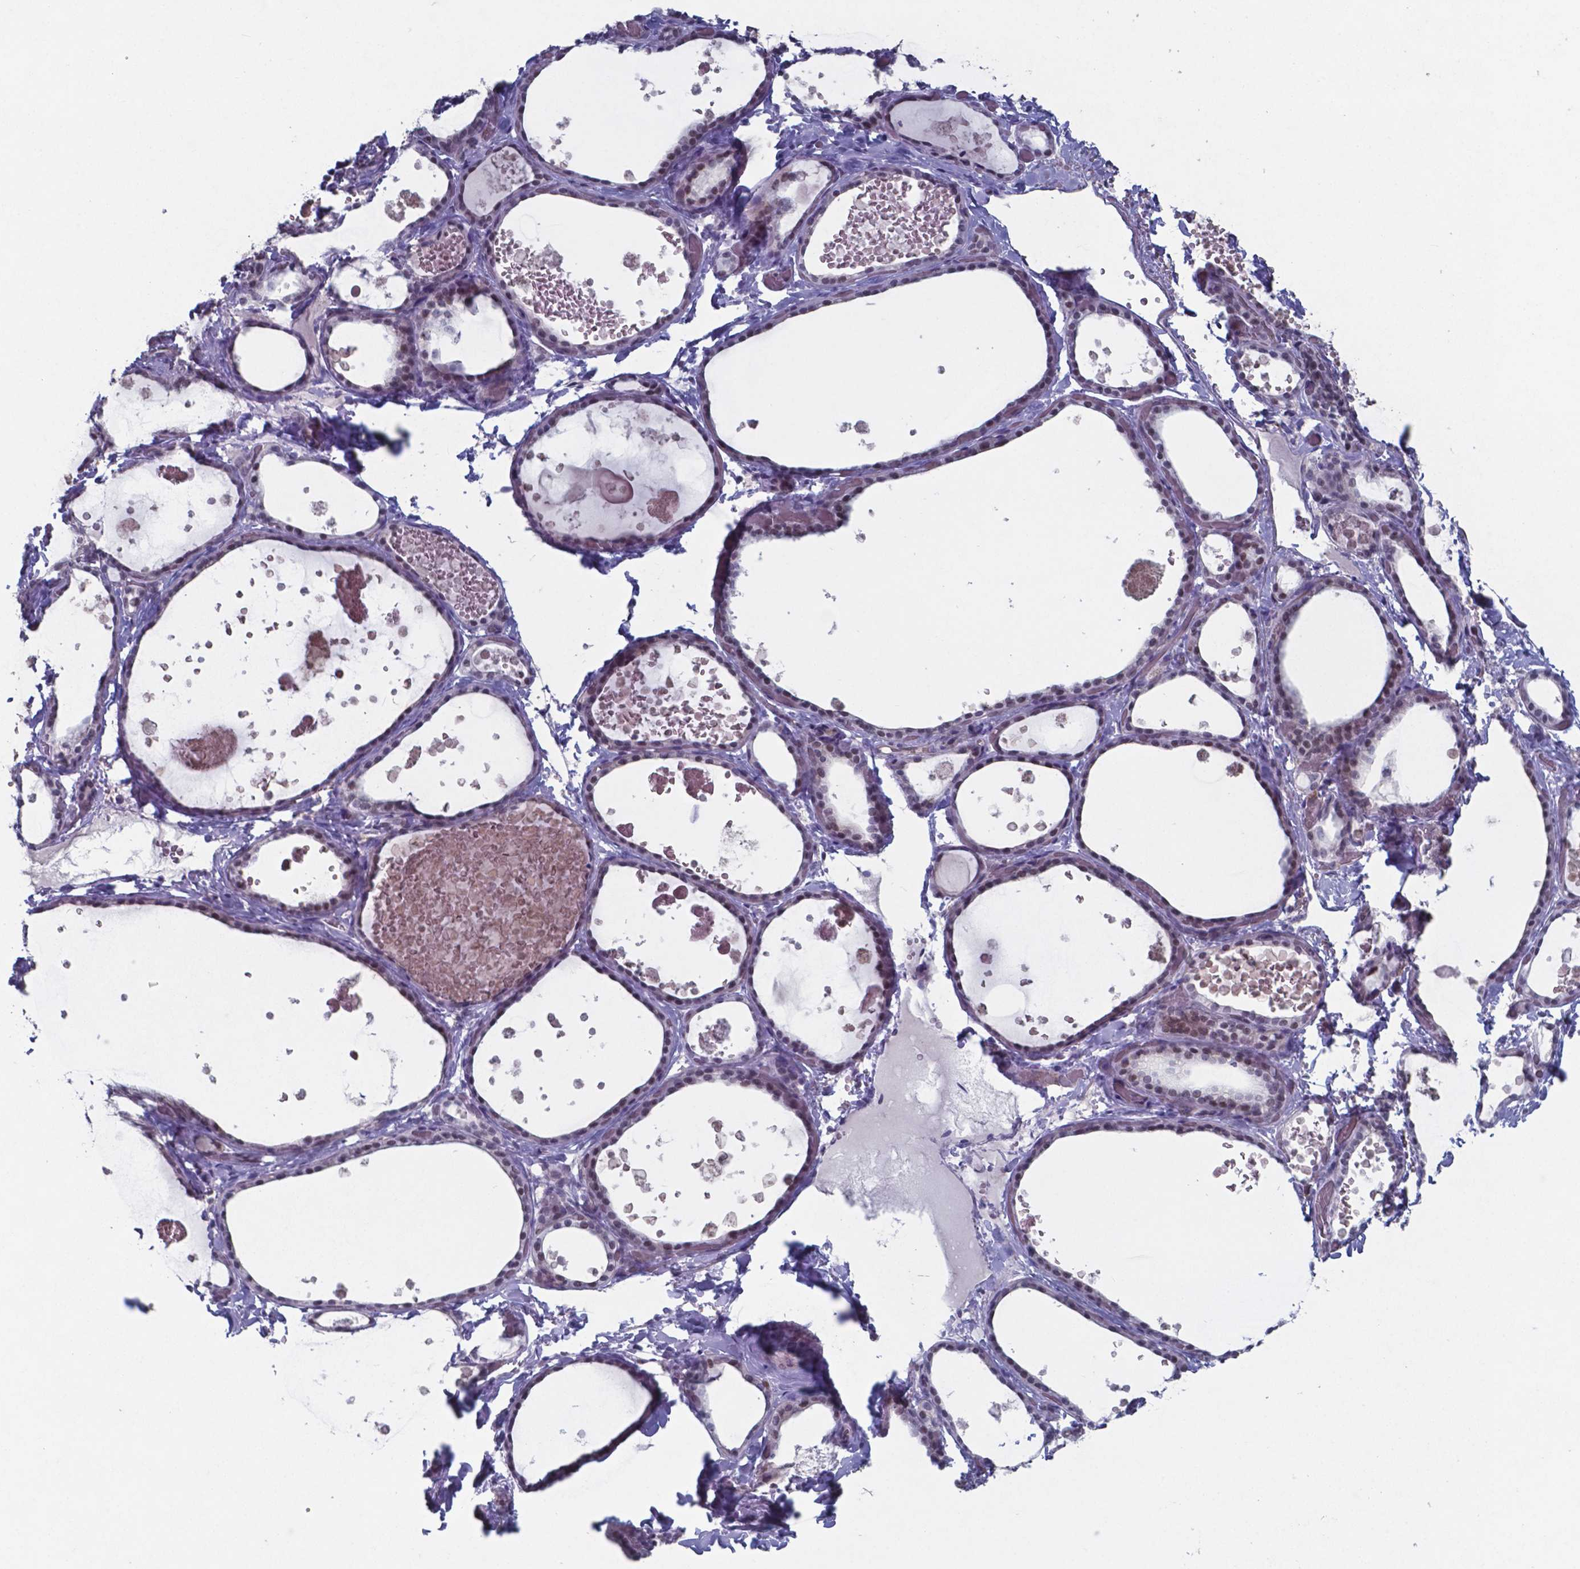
{"staining": {"intensity": "weak", "quantity": "<25%", "location": "nuclear"}, "tissue": "thyroid gland", "cell_type": "Glandular cells", "image_type": "normal", "snomed": [{"axis": "morphology", "description": "Normal tissue, NOS"}, {"axis": "topography", "description": "Thyroid gland"}], "caption": "Protein analysis of normal thyroid gland demonstrates no significant positivity in glandular cells.", "gene": "TDP2", "patient": {"sex": "female", "age": 56}}